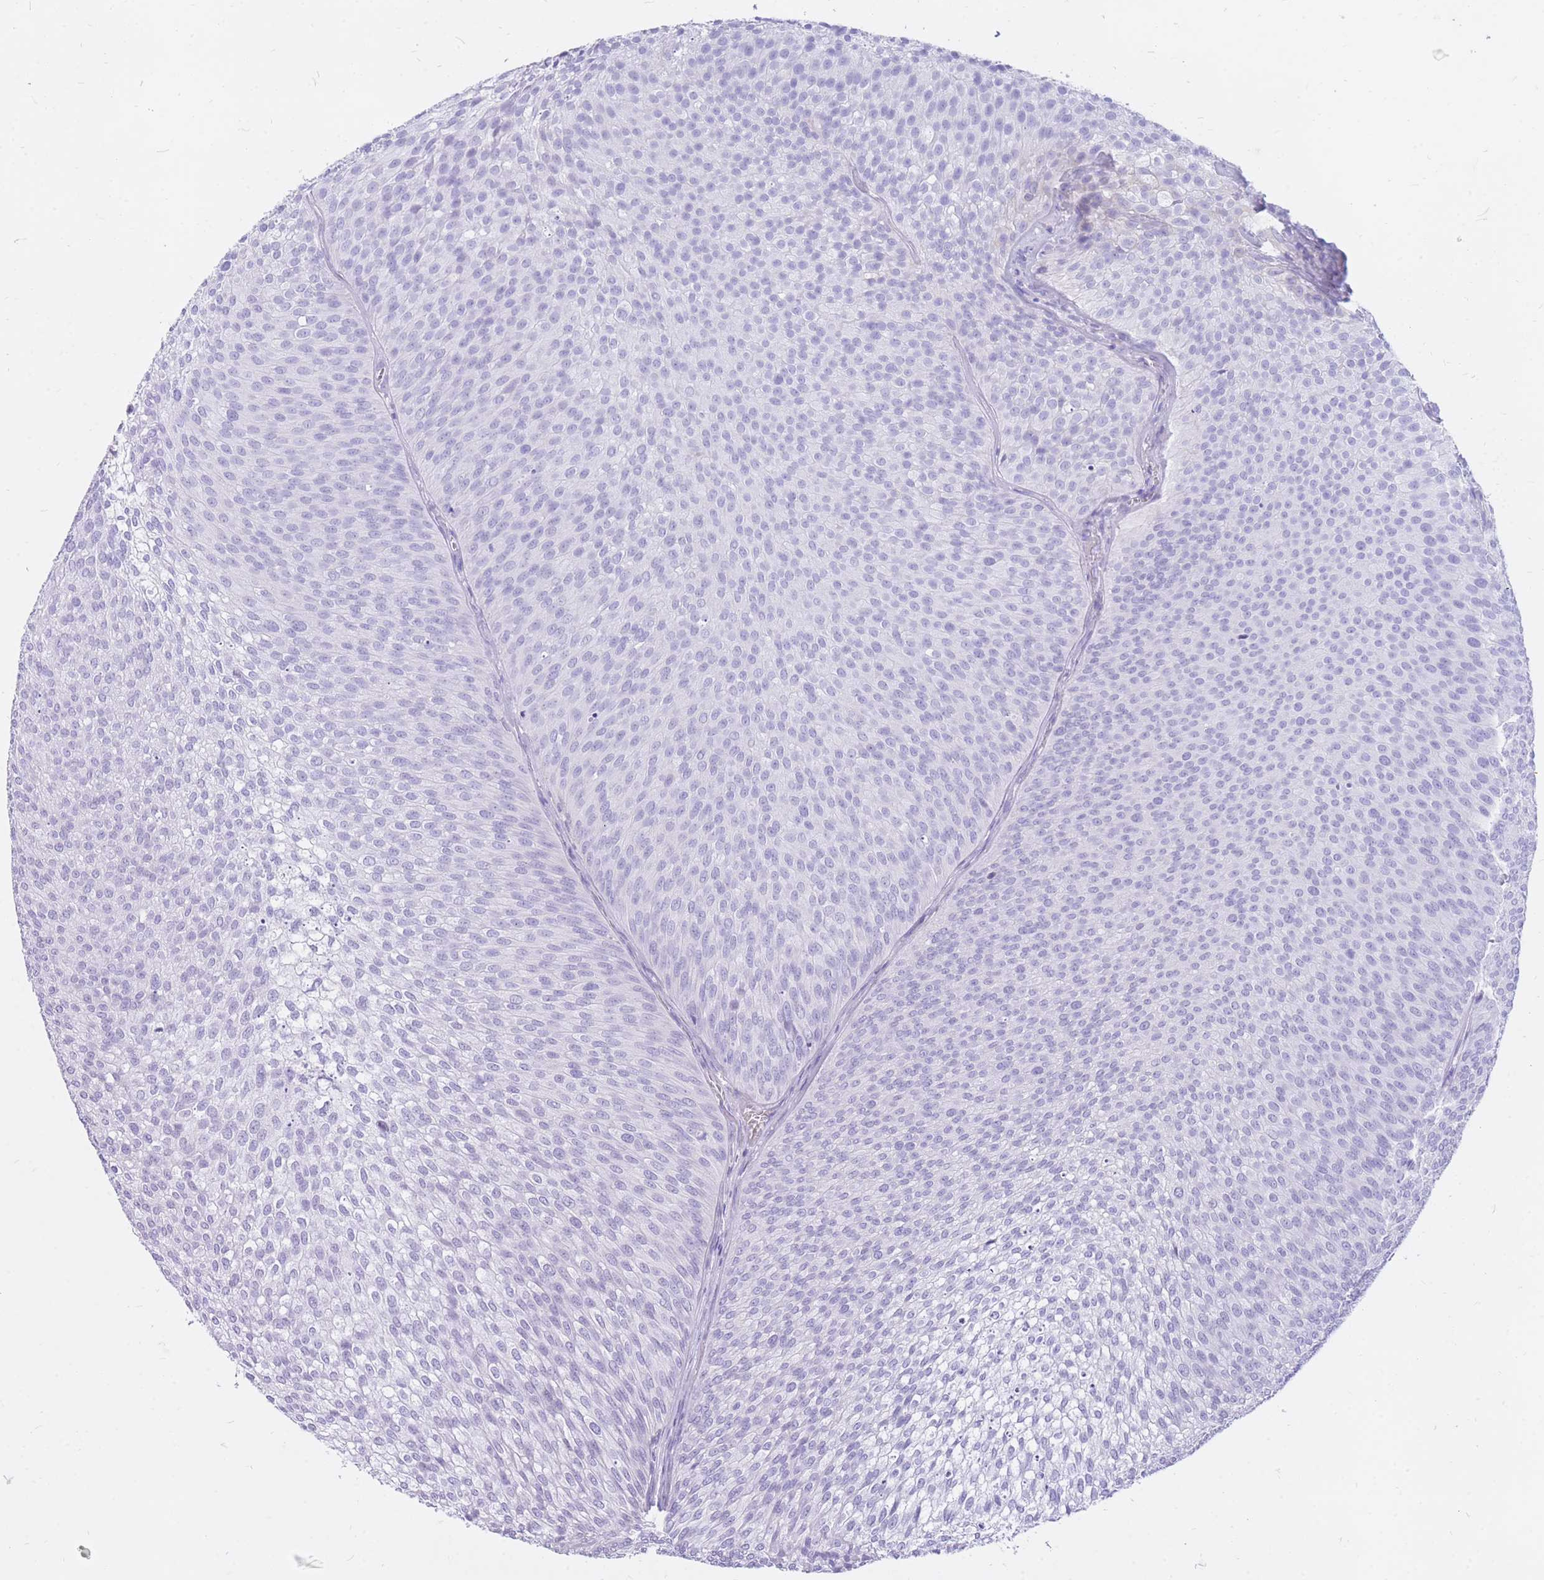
{"staining": {"intensity": "negative", "quantity": "none", "location": "none"}, "tissue": "urothelial cancer", "cell_type": "Tumor cells", "image_type": "cancer", "snomed": [{"axis": "morphology", "description": "Urothelial carcinoma, Low grade"}, {"axis": "topography", "description": "Urinary bladder"}], "caption": "Urothelial cancer stained for a protein using immunohistochemistry shows no positivity tumor cells.", "gene": "CYP21A2", "patient": {"sex": "male", "age": 91}}